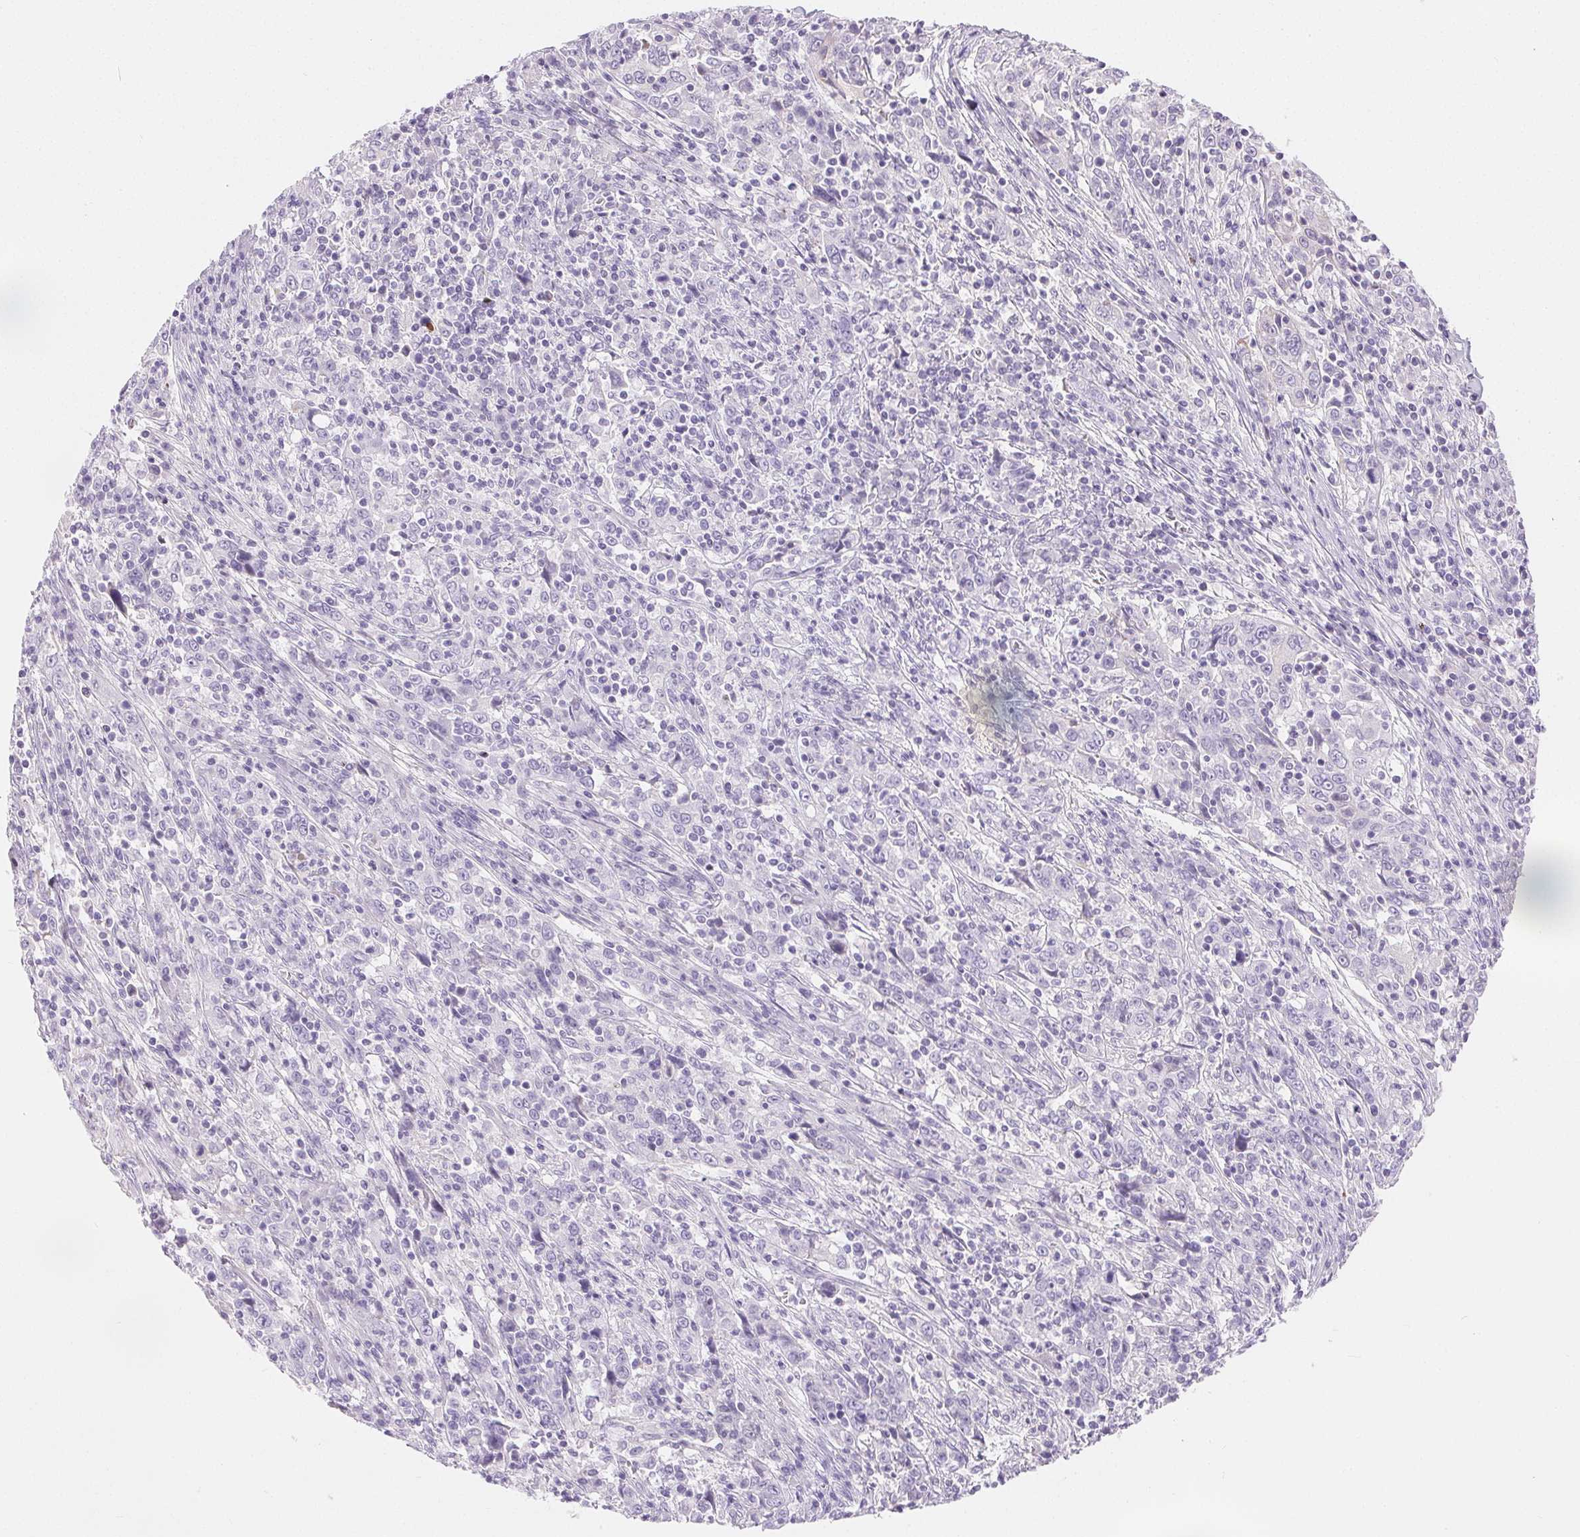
{"staining": {"intensity": "negative", "quantity": "none", "location": "none"}, "tissue": "cervical cancer", "cell_type": "Tumor cells", "image_type": "cancer", "snomed": [{"axis": "morphology", "description": "Squamous cell carcinoma, NOS"}, {"axis": "topography", "description": "Cervix"}], "caption": "The histopathology image reveals no significant expression in tumor cells of cervical cancer. (DAB IHC, high magnification).", "gene": "CLDN16", "patient": {"sex": "female", "age": 46}}